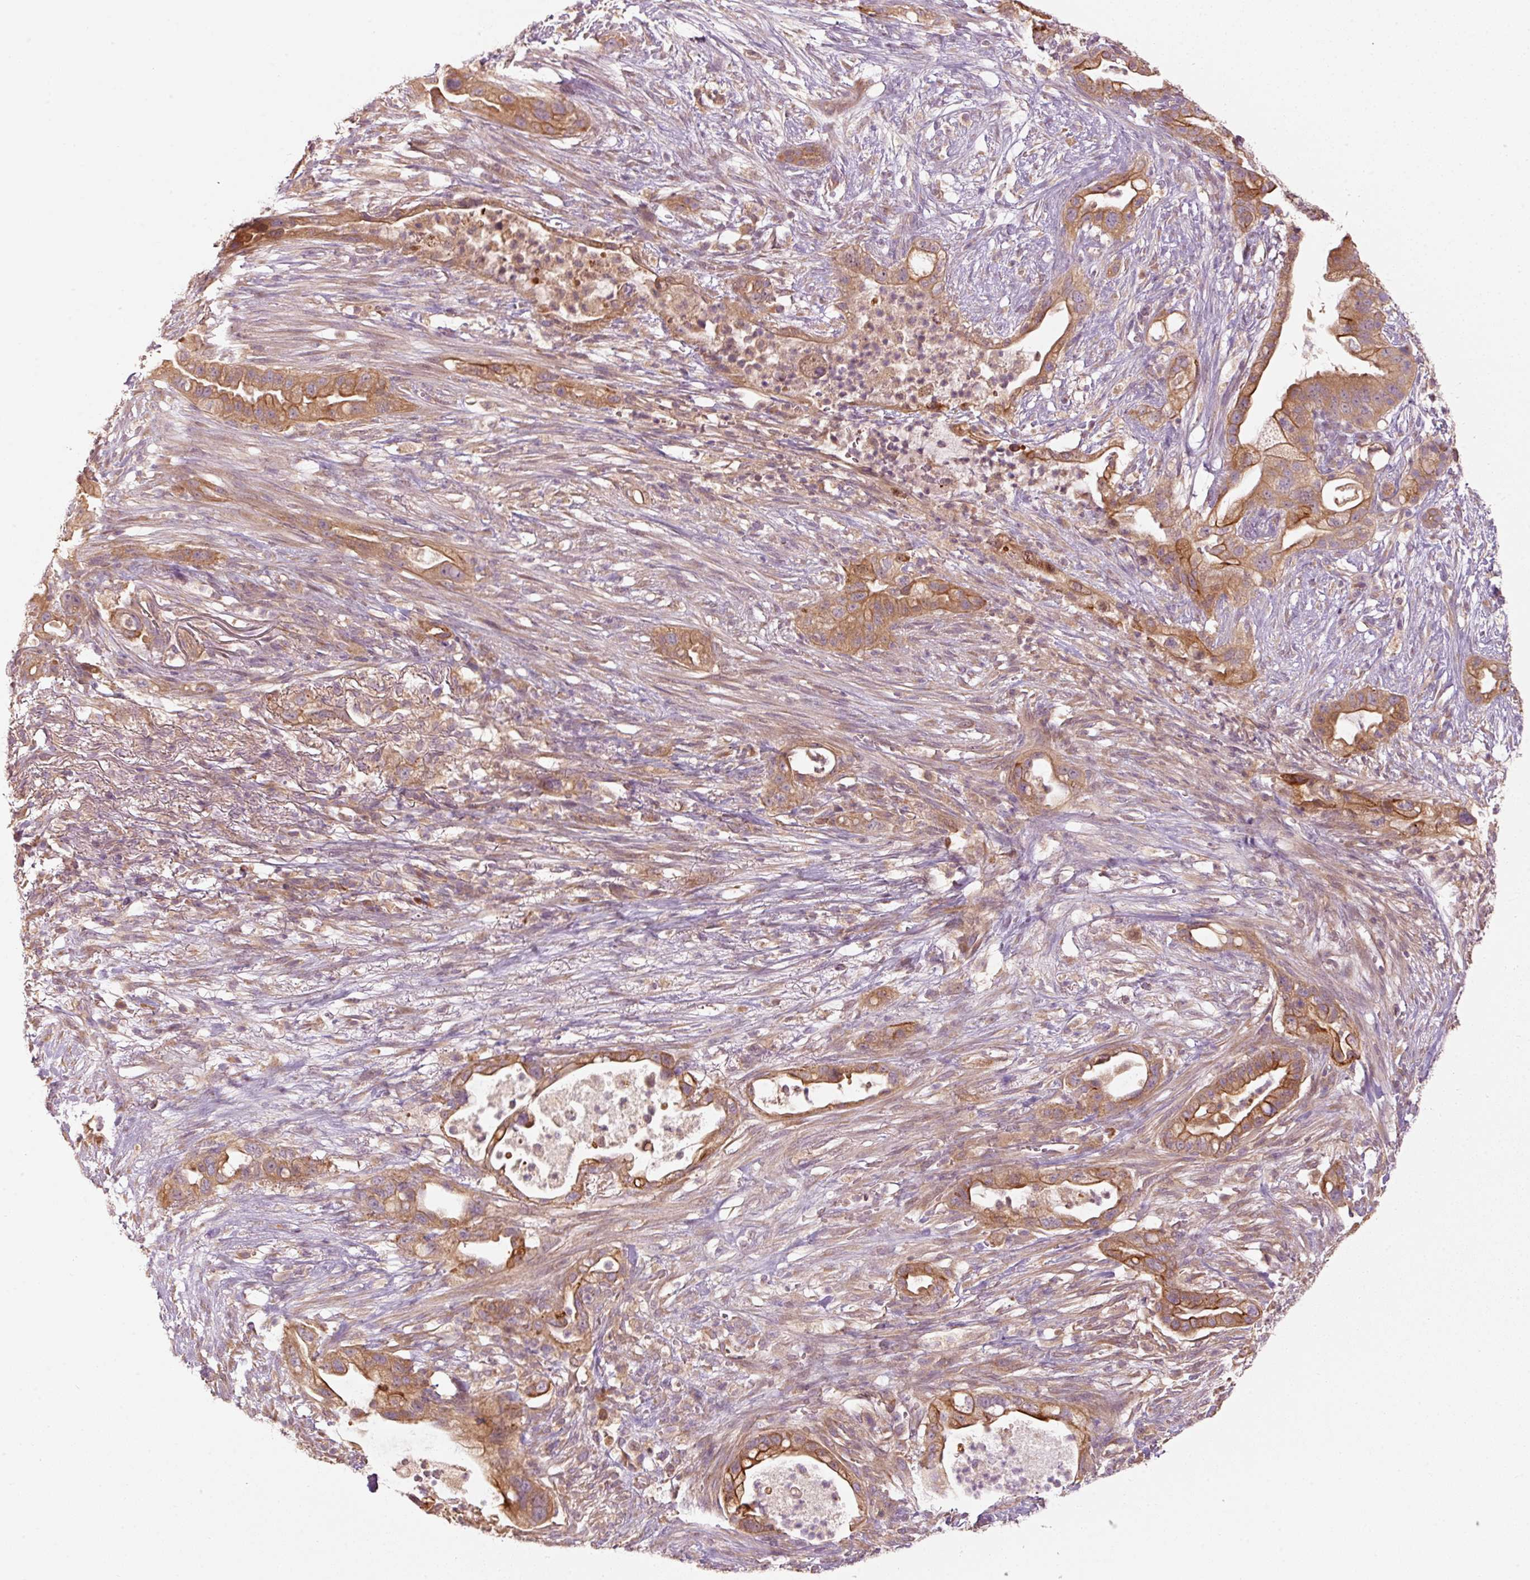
{"staining": {"intensity": "strong", "quantity": ">75%", "location": "cytoplasmic/membranous"}, "tissue": "pancreatic cancer", "cell_type": "Tumor cells", "image_type": "cancer", "snomed": [{"axis": "morphology", "description": "Adenocarcinoma, NOS"}, {"axis": "topography", "description": "Pancreas"}], "caption": "Immunohistochemistry (DAB (3,3'-diaminobenzidine)) staining of pancreatic cancer shows strong cytoplasmic/membranous protein staining in approximately >75% of tumor cells.", "gene": "MAP10", "patient": {"sex": "male", "age": 44}}